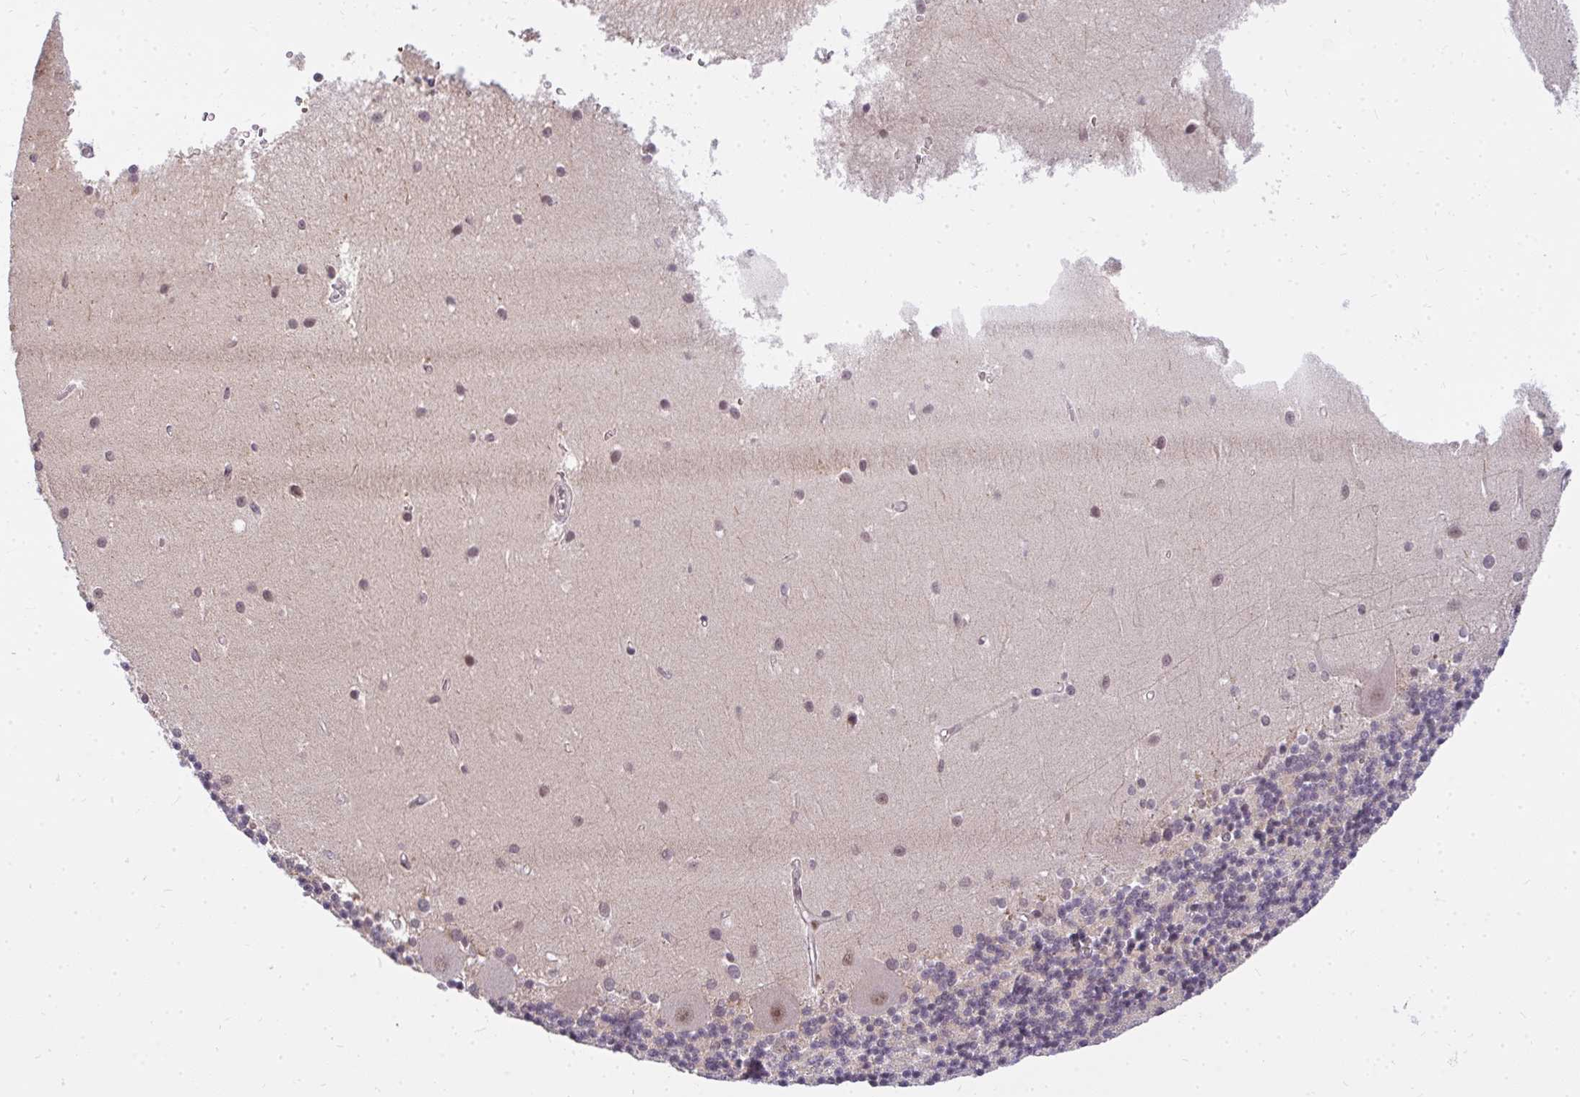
{"staining": {"intensity": "negative", "quantity": "none", "location": "none"}, "tissue": "cerebellum", "cell_type": "Cells in granular layer", "image_type": "normal", "snomed": [{"axis": "morphology", "description": "Normal tissue, NOS"}, {"axis": "topography", "description": "Cerebellum"}], "caption": "Human cerebellum stained for a protein using IHC reveals no staining in cells in granular layer.", "gene": "GTF3C6", "patient": {"sex": "male", "age": 54}}